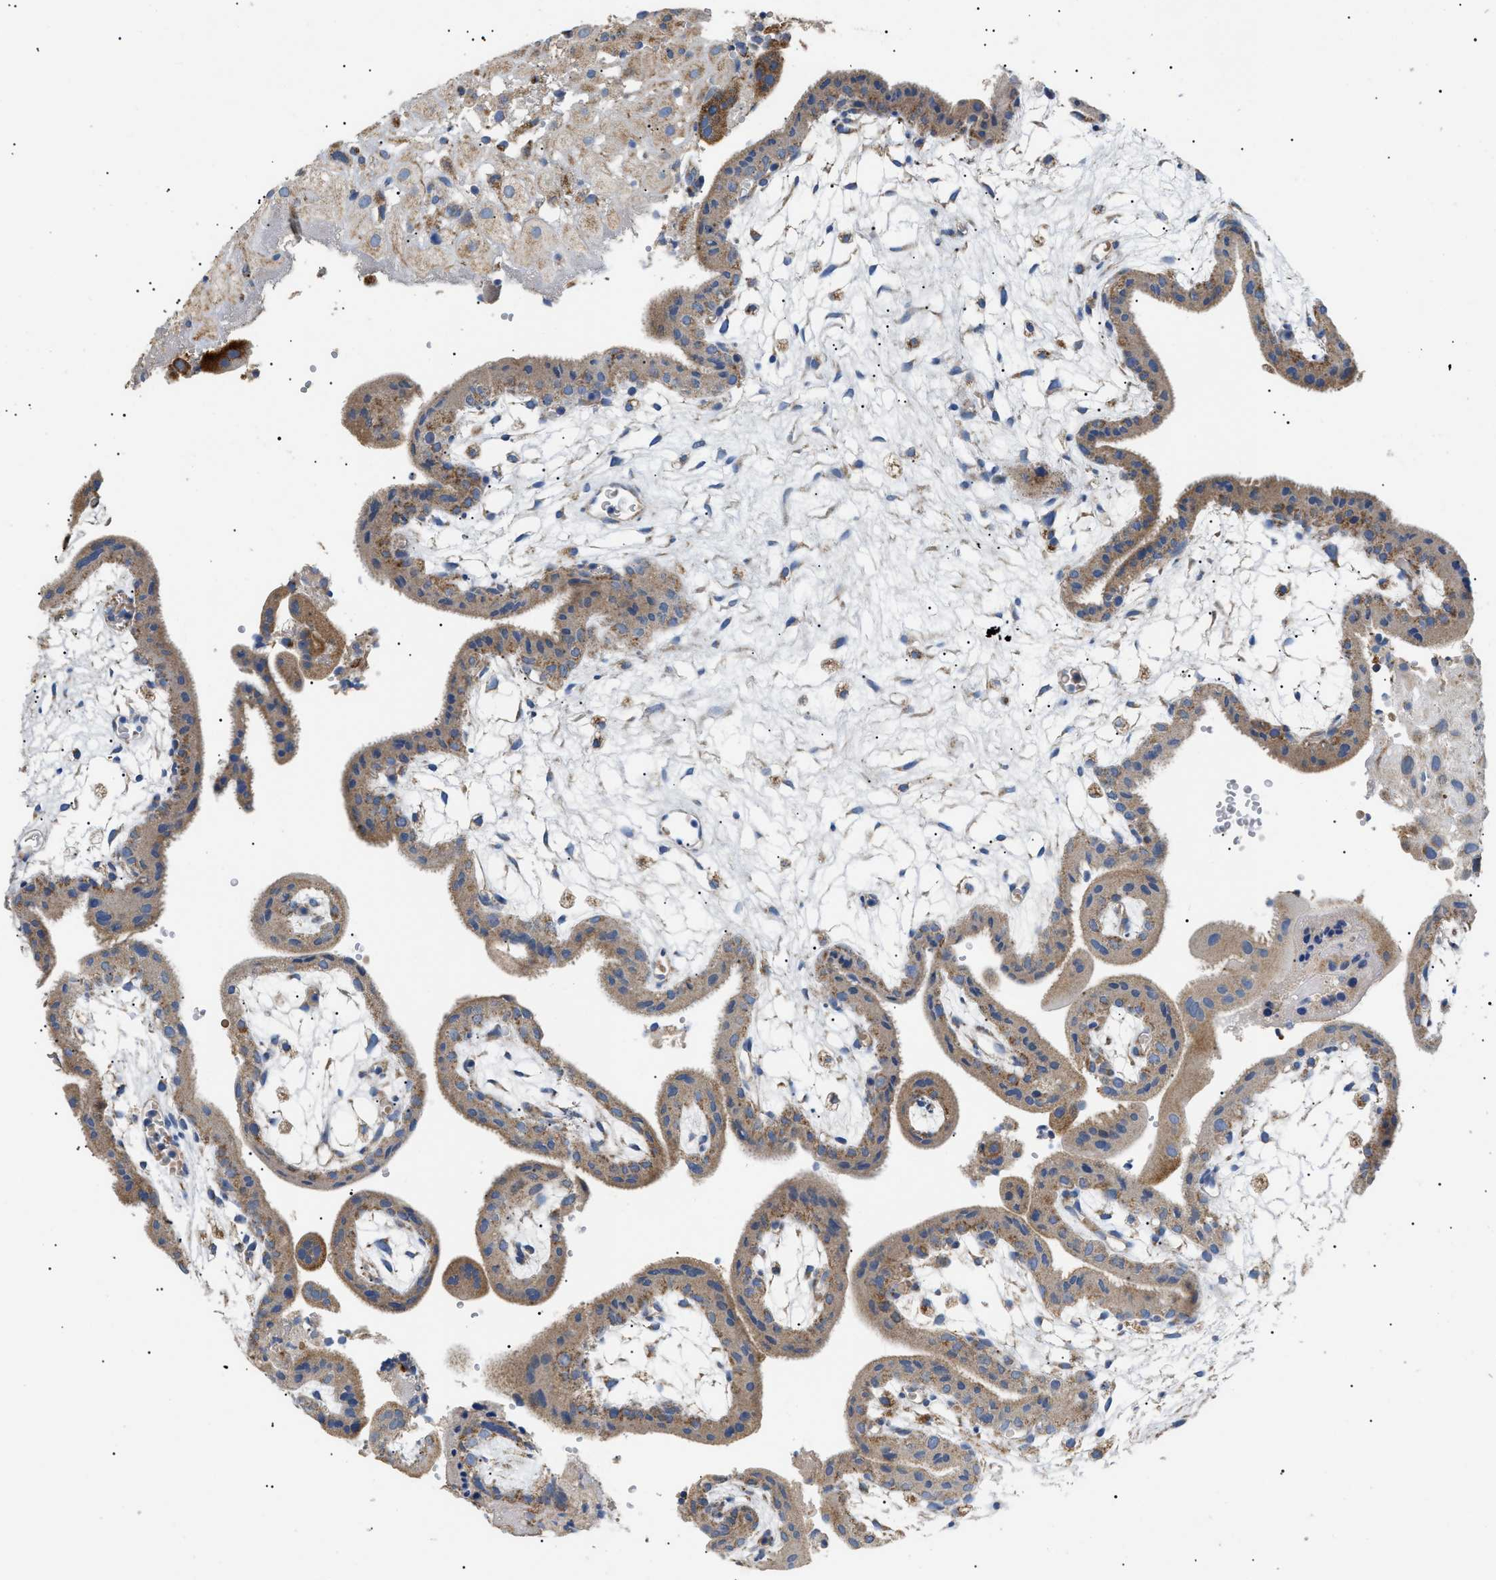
{"staining": {"intensity": "moderate", "quantity": "<25%", "location": "cytoplasmic/membranous"}, "tissue": "placenta", "cell_type": "Decidual cells", "image_type": "normal", "snomed": [{"axis": "morphology", "description": "Normal tissue, NOS"}, {"axis": "topography", "description": "Placenta"}], "caption": "High-power microscopy captured an immunohistochemistry (IHC) photomicrograph of unremarkable placenta, revealing moderate cytoplasmic/membranous expression in approximately <25% of decidual cells. Using DAB (brown) and hematoxylin (blue) stains, captured at high magnification using brightfield microscopy.", "gene": "TOMM6", "patient": {"sex": "female", "age": 18}}